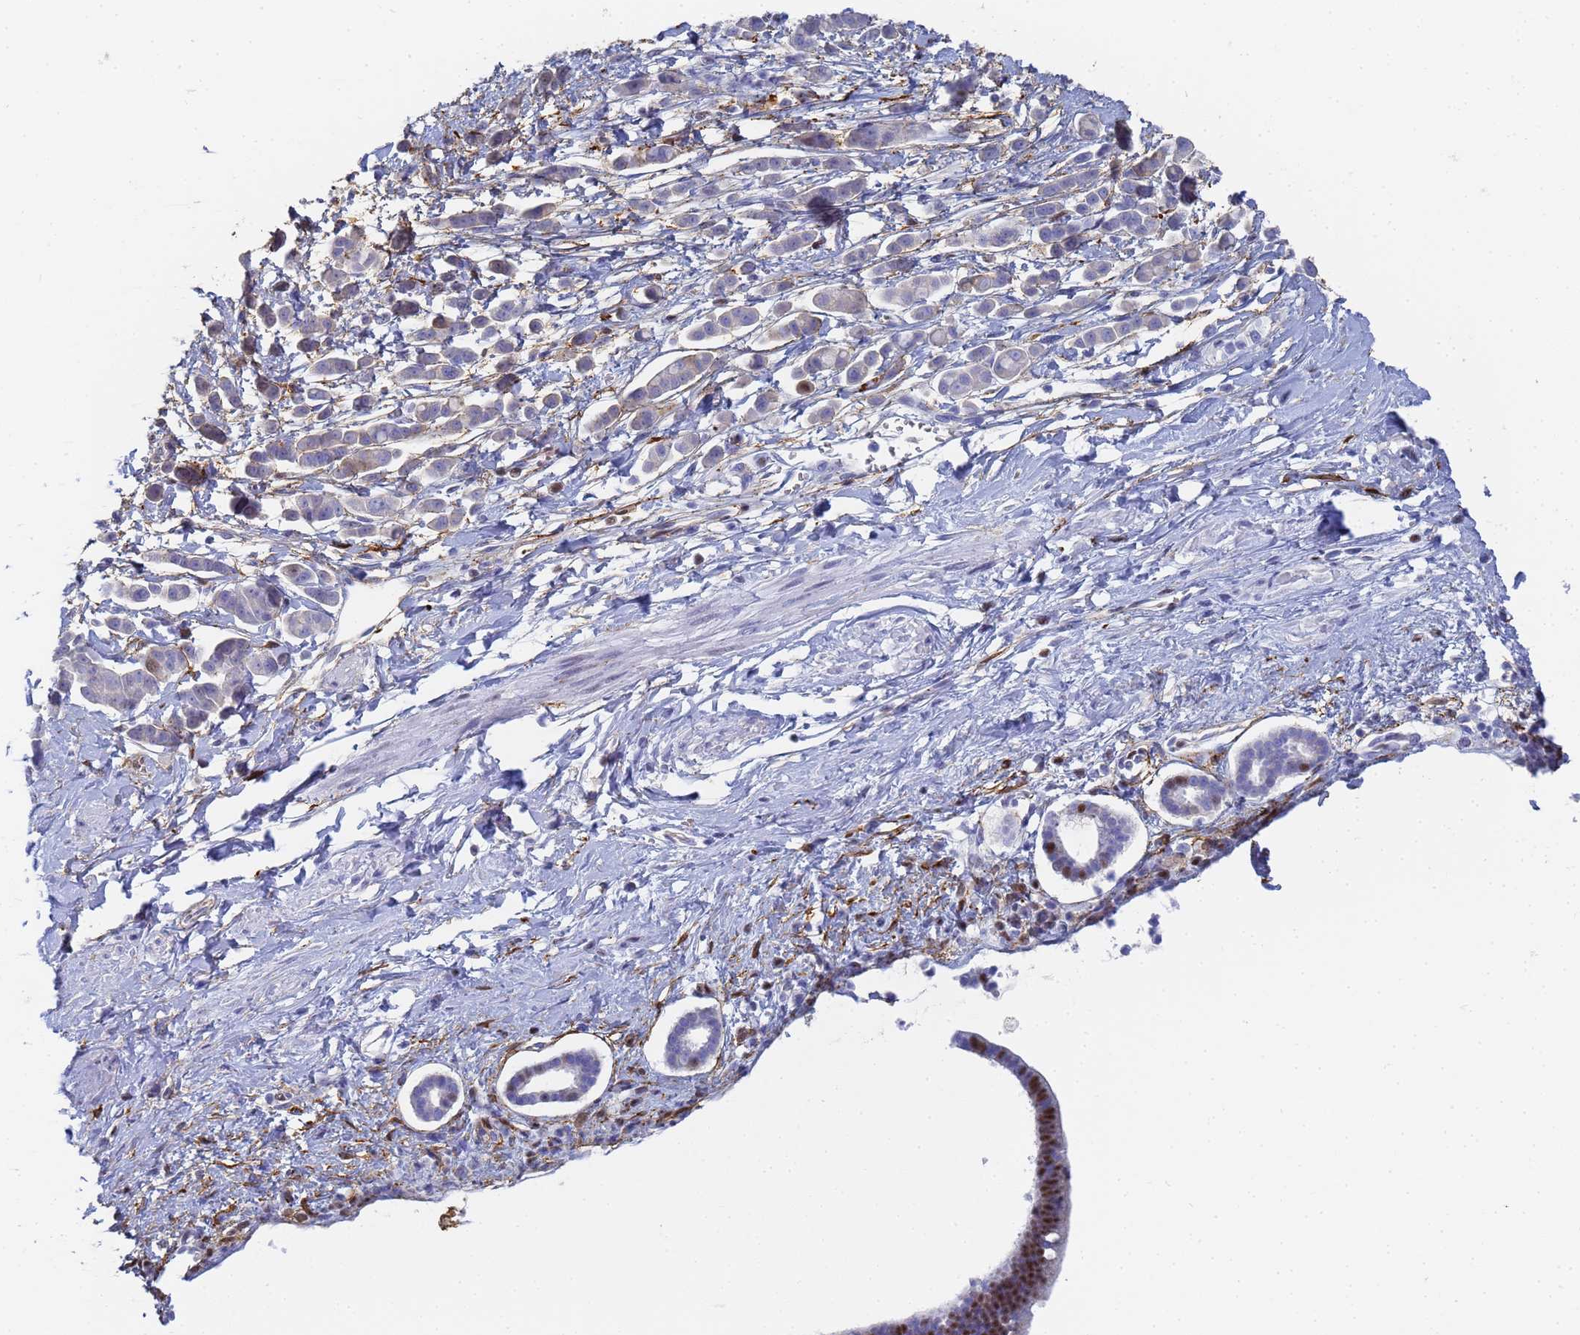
{"staining": {"intensity": "negative", "quantity": "none", "location": "none"}, "tissue": "pancreatic cancer", "cell_type": "Tumor cells", "image_type": "cancer", "snomed": [{"axis": "morphology", "description": "Normal tissue, NOS"}, {"axis": "morphology", "description": "Adenocarcinoma, NOS"}, {"axis": "topography", "description": "Pancreas"}], "caption": "A high-resolution photomicrograph shows immunohistochemistry staining of pancreatic cancer, which displays no significant staining in tumor cells.", "gene": "PRRT4", "patient": {"sex": "female", "age": 64}}